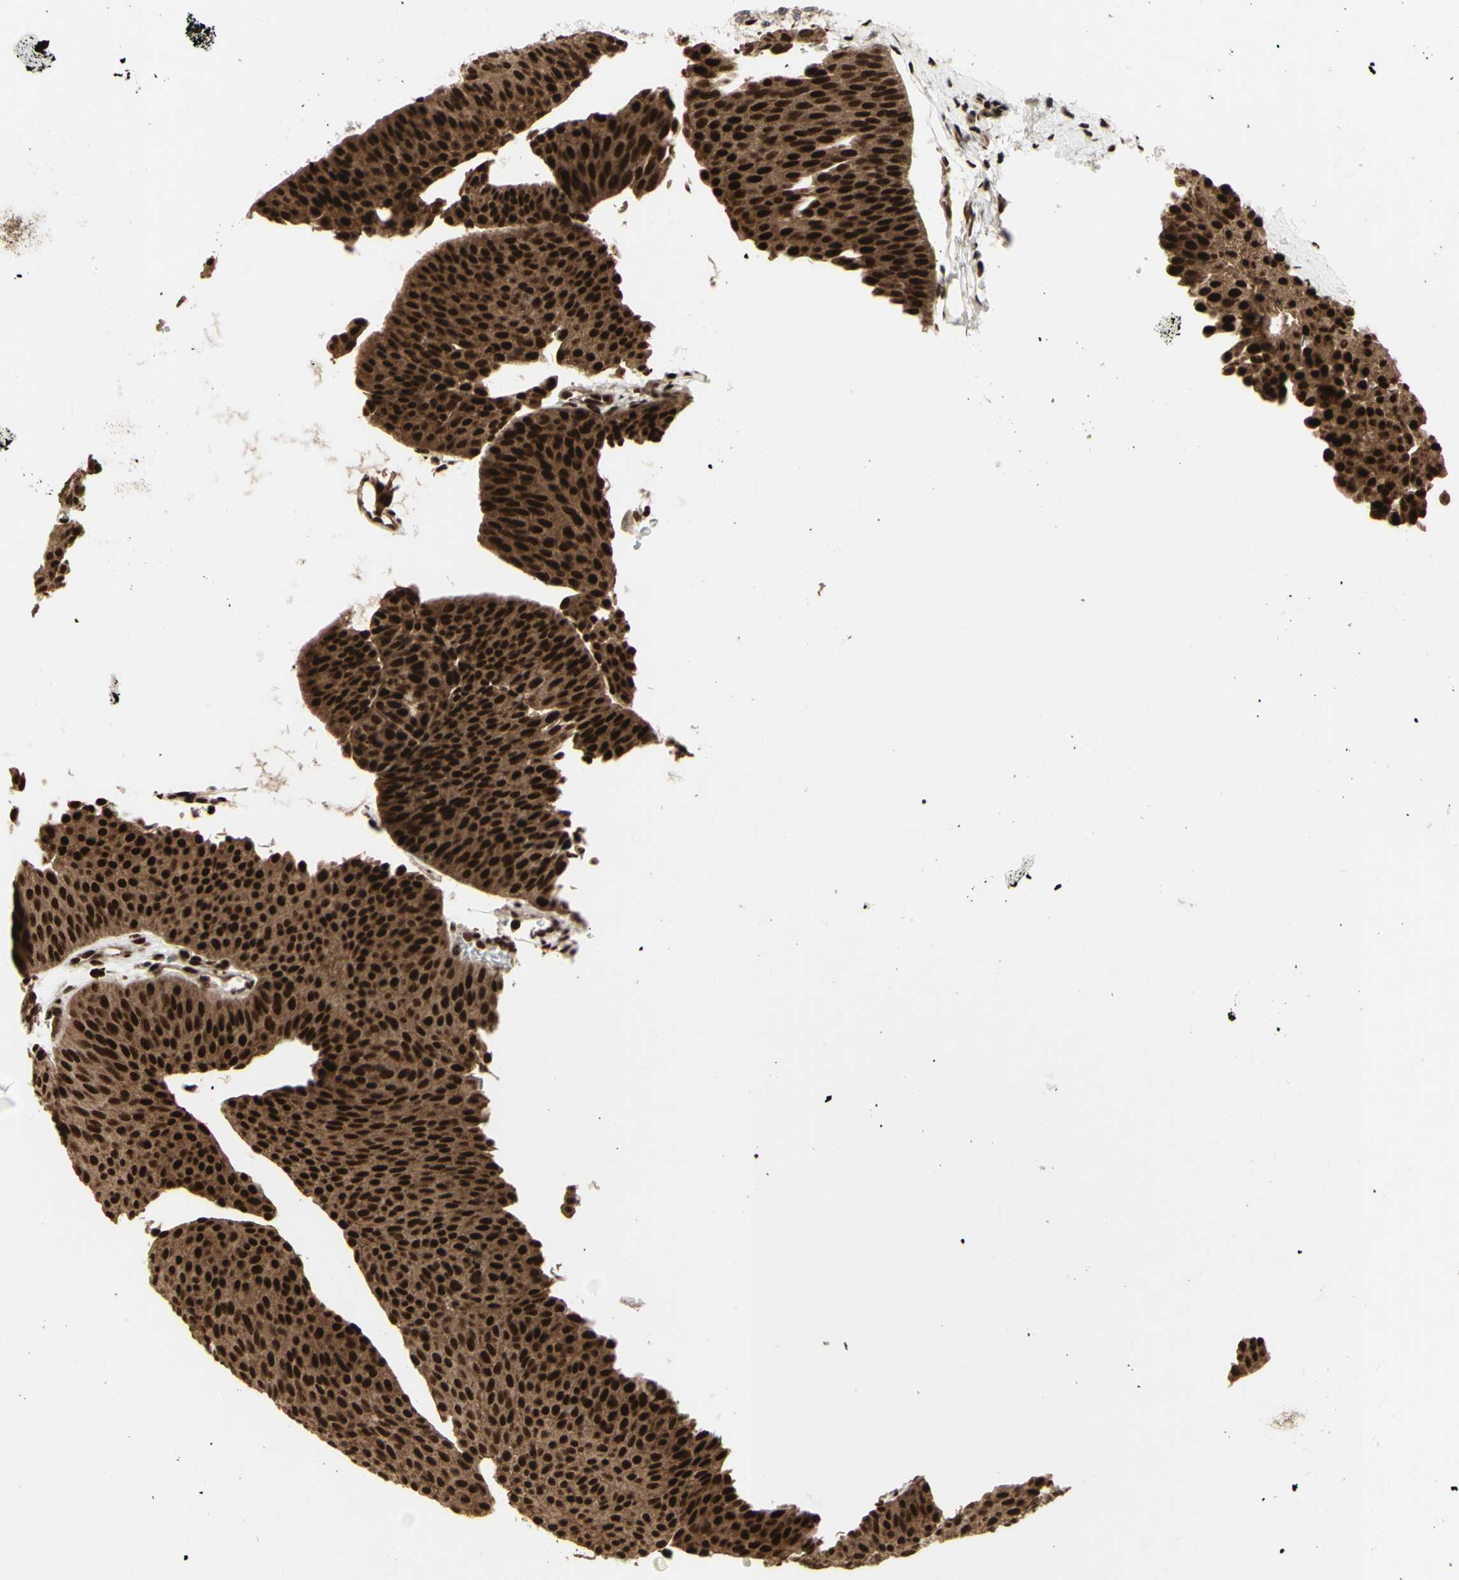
{"staining": {"intensity": "strong", "quantity": ">75%", "location": "cytoplasmic/membranous,nuclear"}, "tissue": "urothelial cancer", "cell_type": "Tumor cells", "image_type": "cancer", "snomed": [{"axis": "morphology", "description": "Urothelial carcinoma, Low grade"}, {"axis": "topography", "description": "Urinary bladder"}], "caption": "Protein expression by IHC demonstrates strong cytoplasmic/membranous and nuclear positivity in approximately >75% of tumor cells in urothelial cancer.", "gene": "CBX1", "patient": {"sex": "female", "age": 60}}